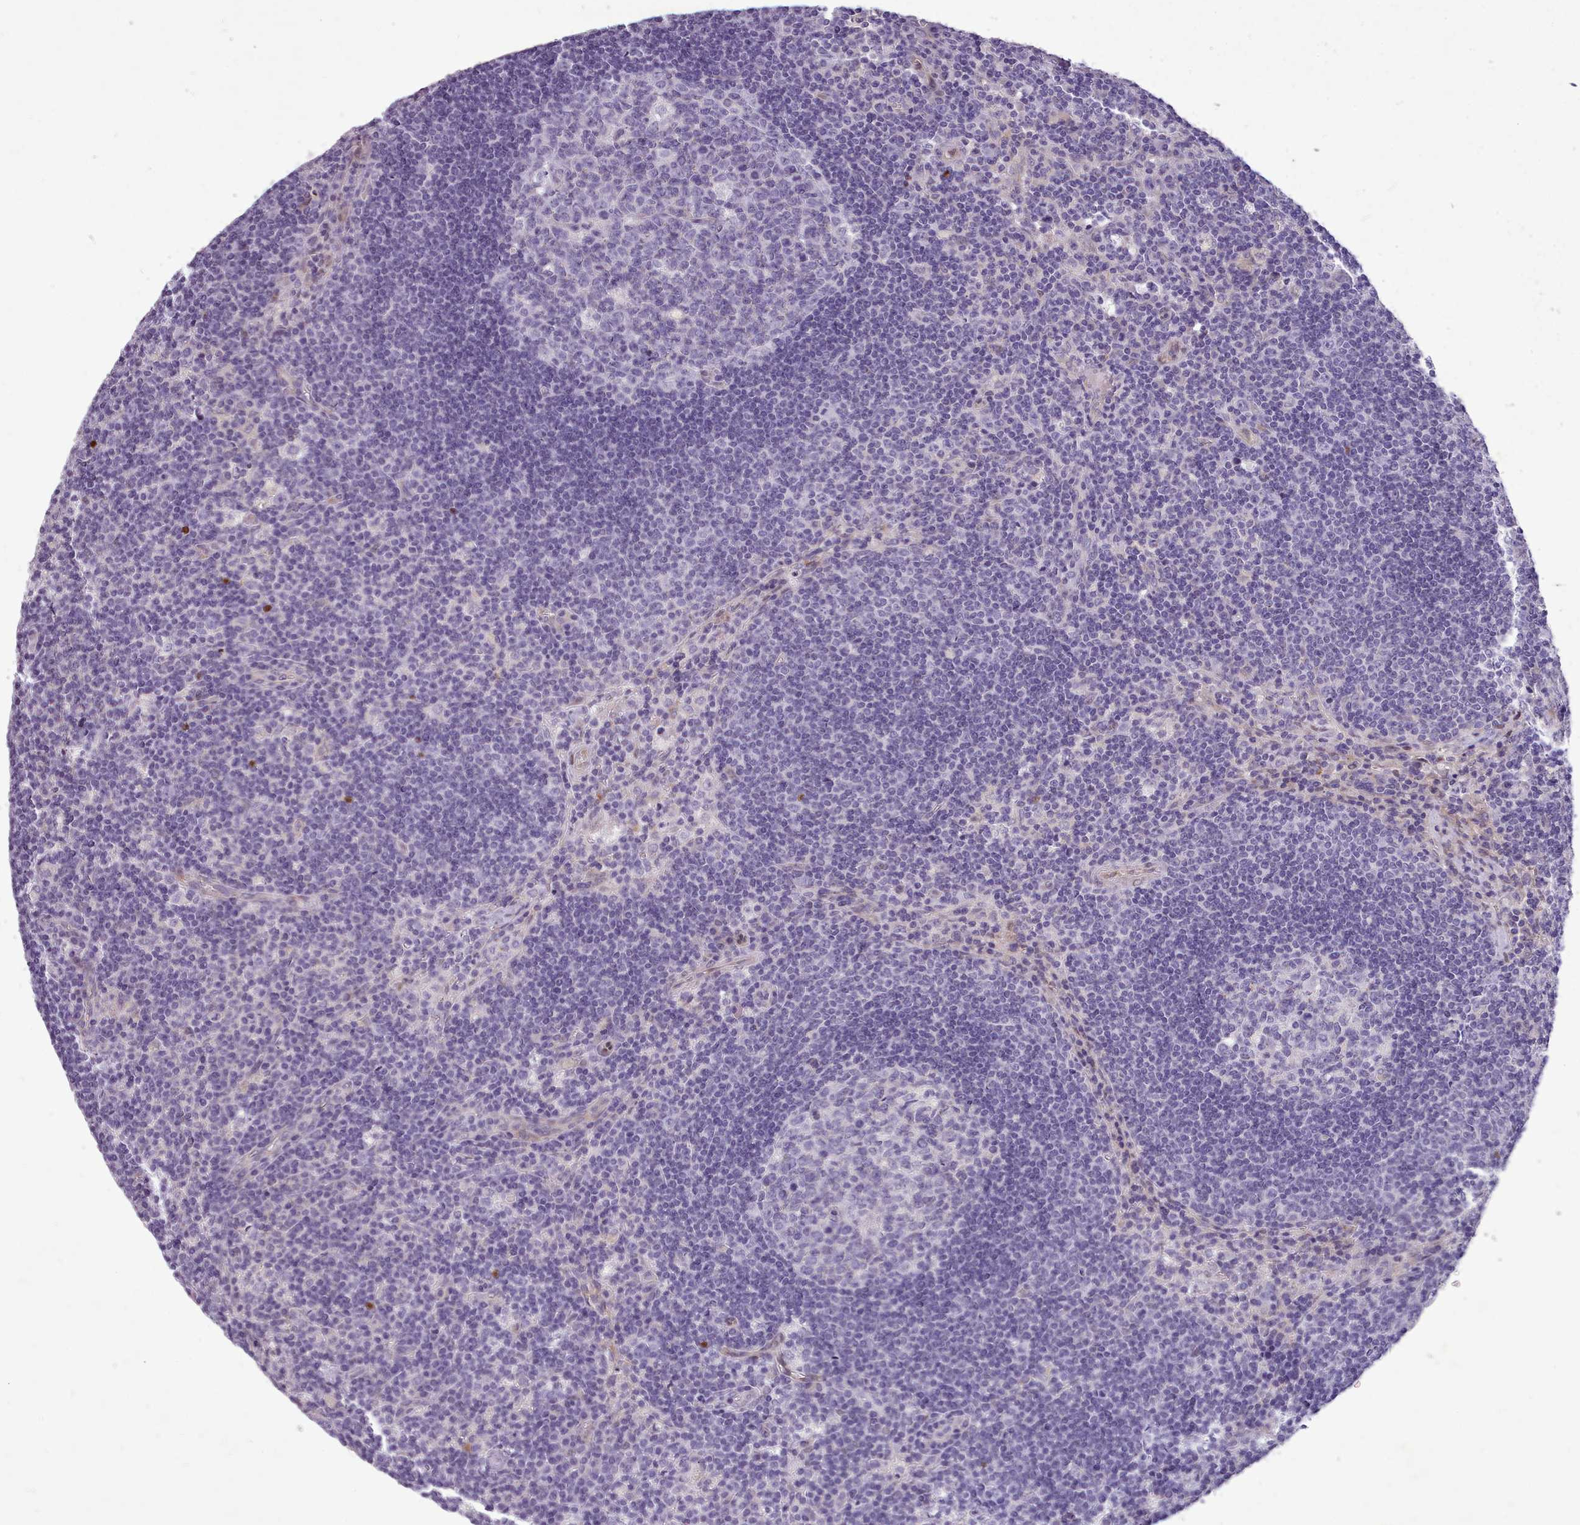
{"staining": {"intensity": "negative", "quantity": "none", "location": "none"}, "tissue": "lymph node", "cell_type": "Germinal center cells", "image_type": "normal", "snomed": [{"axis": "morphology", "description": "Normal tissue, NOS"}, {"axis": "topography", "description": "Lymph node"}], "caption": "This is an IHC histopathology image of normal lymph node. There is no expression in germinal center cells.", "gene": "KCNT2", "patient": {"sex": "male", "age": 58}}